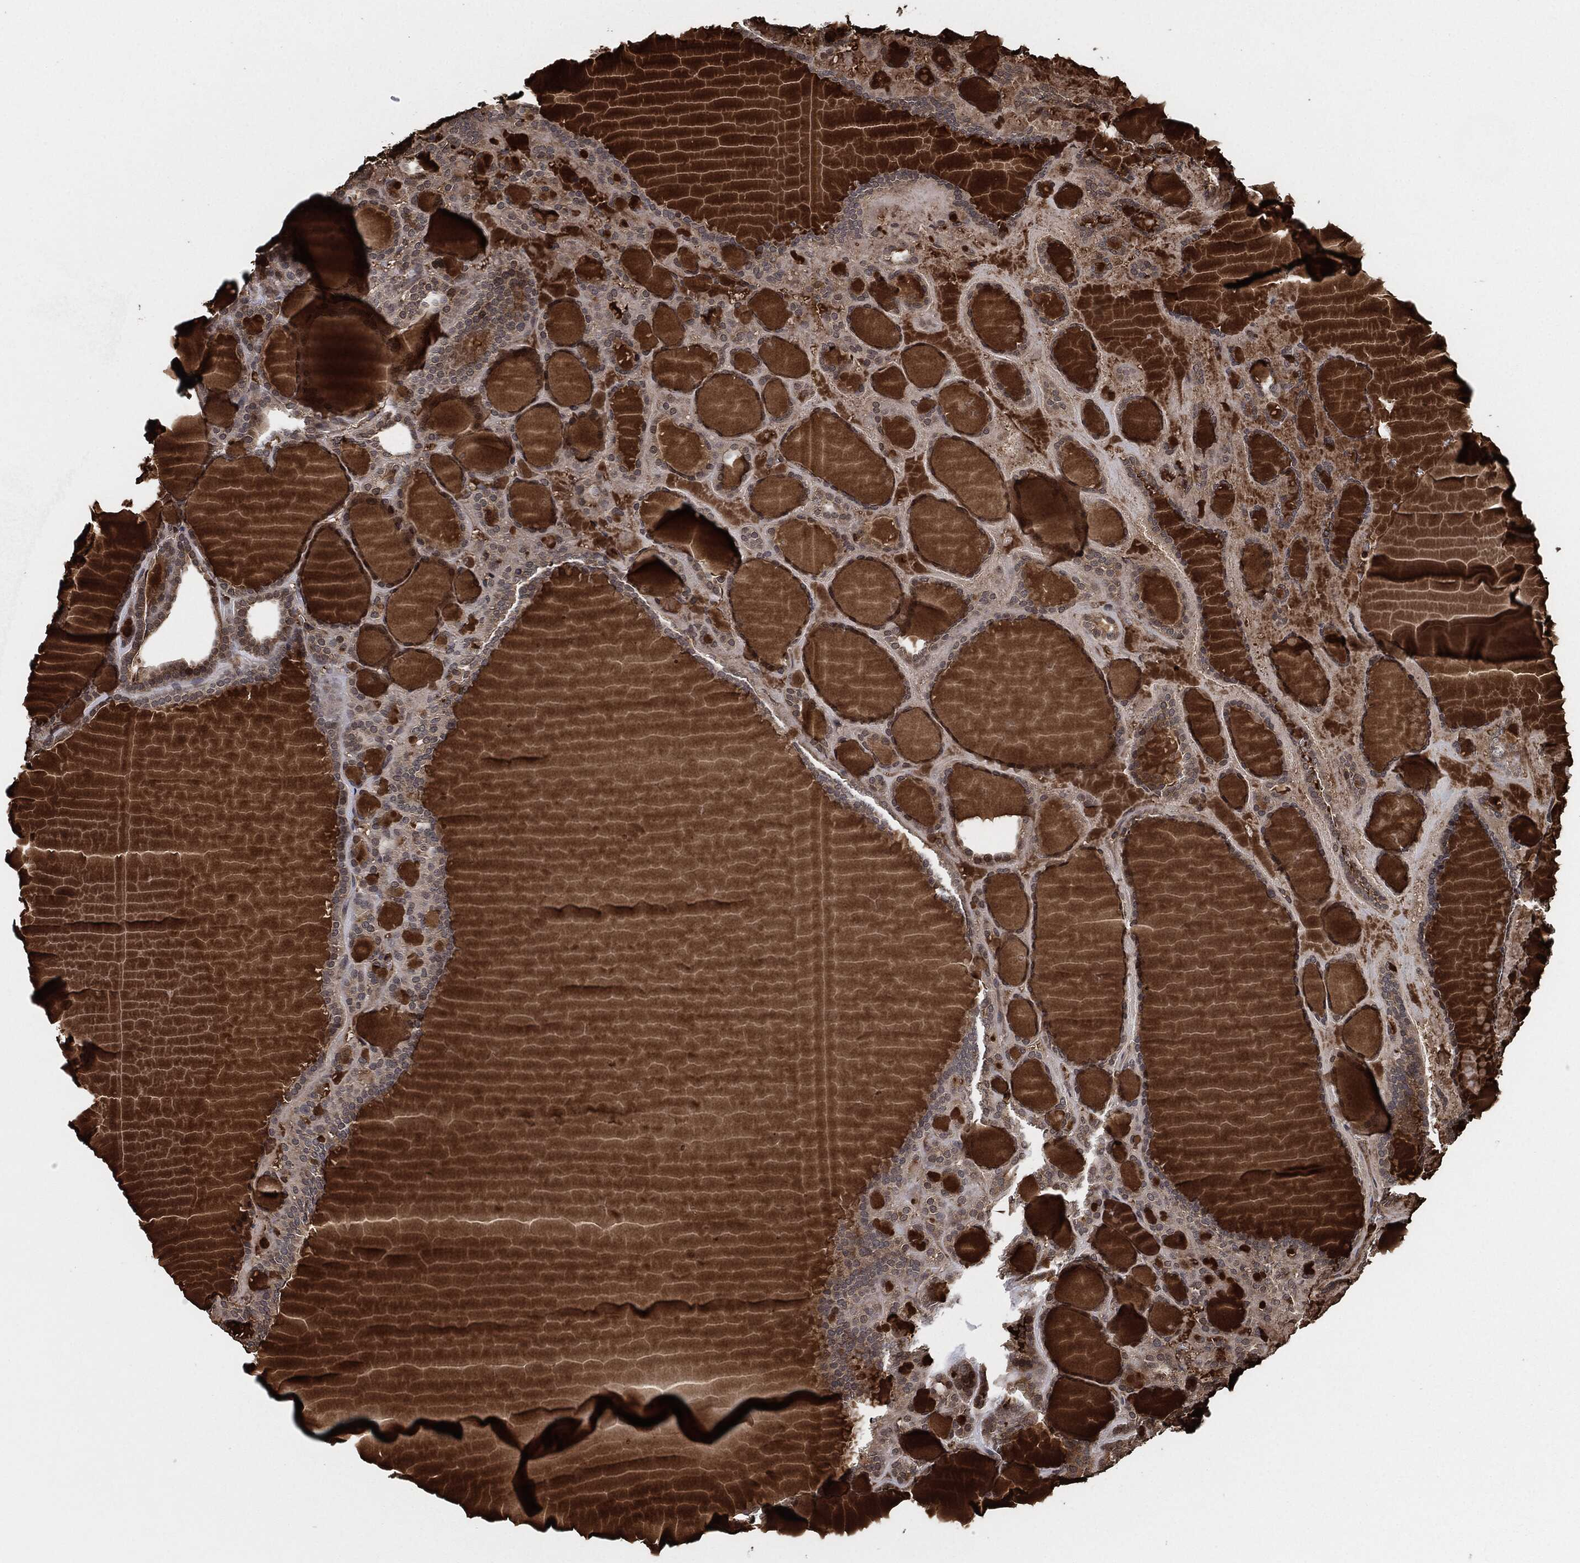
{"staining": {"intensity": "weak", "quantity": "25%-75%", "location": "cytoplasmic/membranous"}, "tissue": "thyroid gland", "cell_type": "Glandular cells", "image_type": "normal", "snomed": [{"axis": "morphology", "description": "Normal tissue, NOS"}, {"axis": "topography", "description": "Thyroid gland"}], "caption": "DAB immunohistochemical staining of normal thyroid gland reveals weak cytoplasmic/membranous protein staining in approximately 25%-75% of glandular cells.", "gene": "UBR1", "patient": {"sex": "male", "age": 63}}